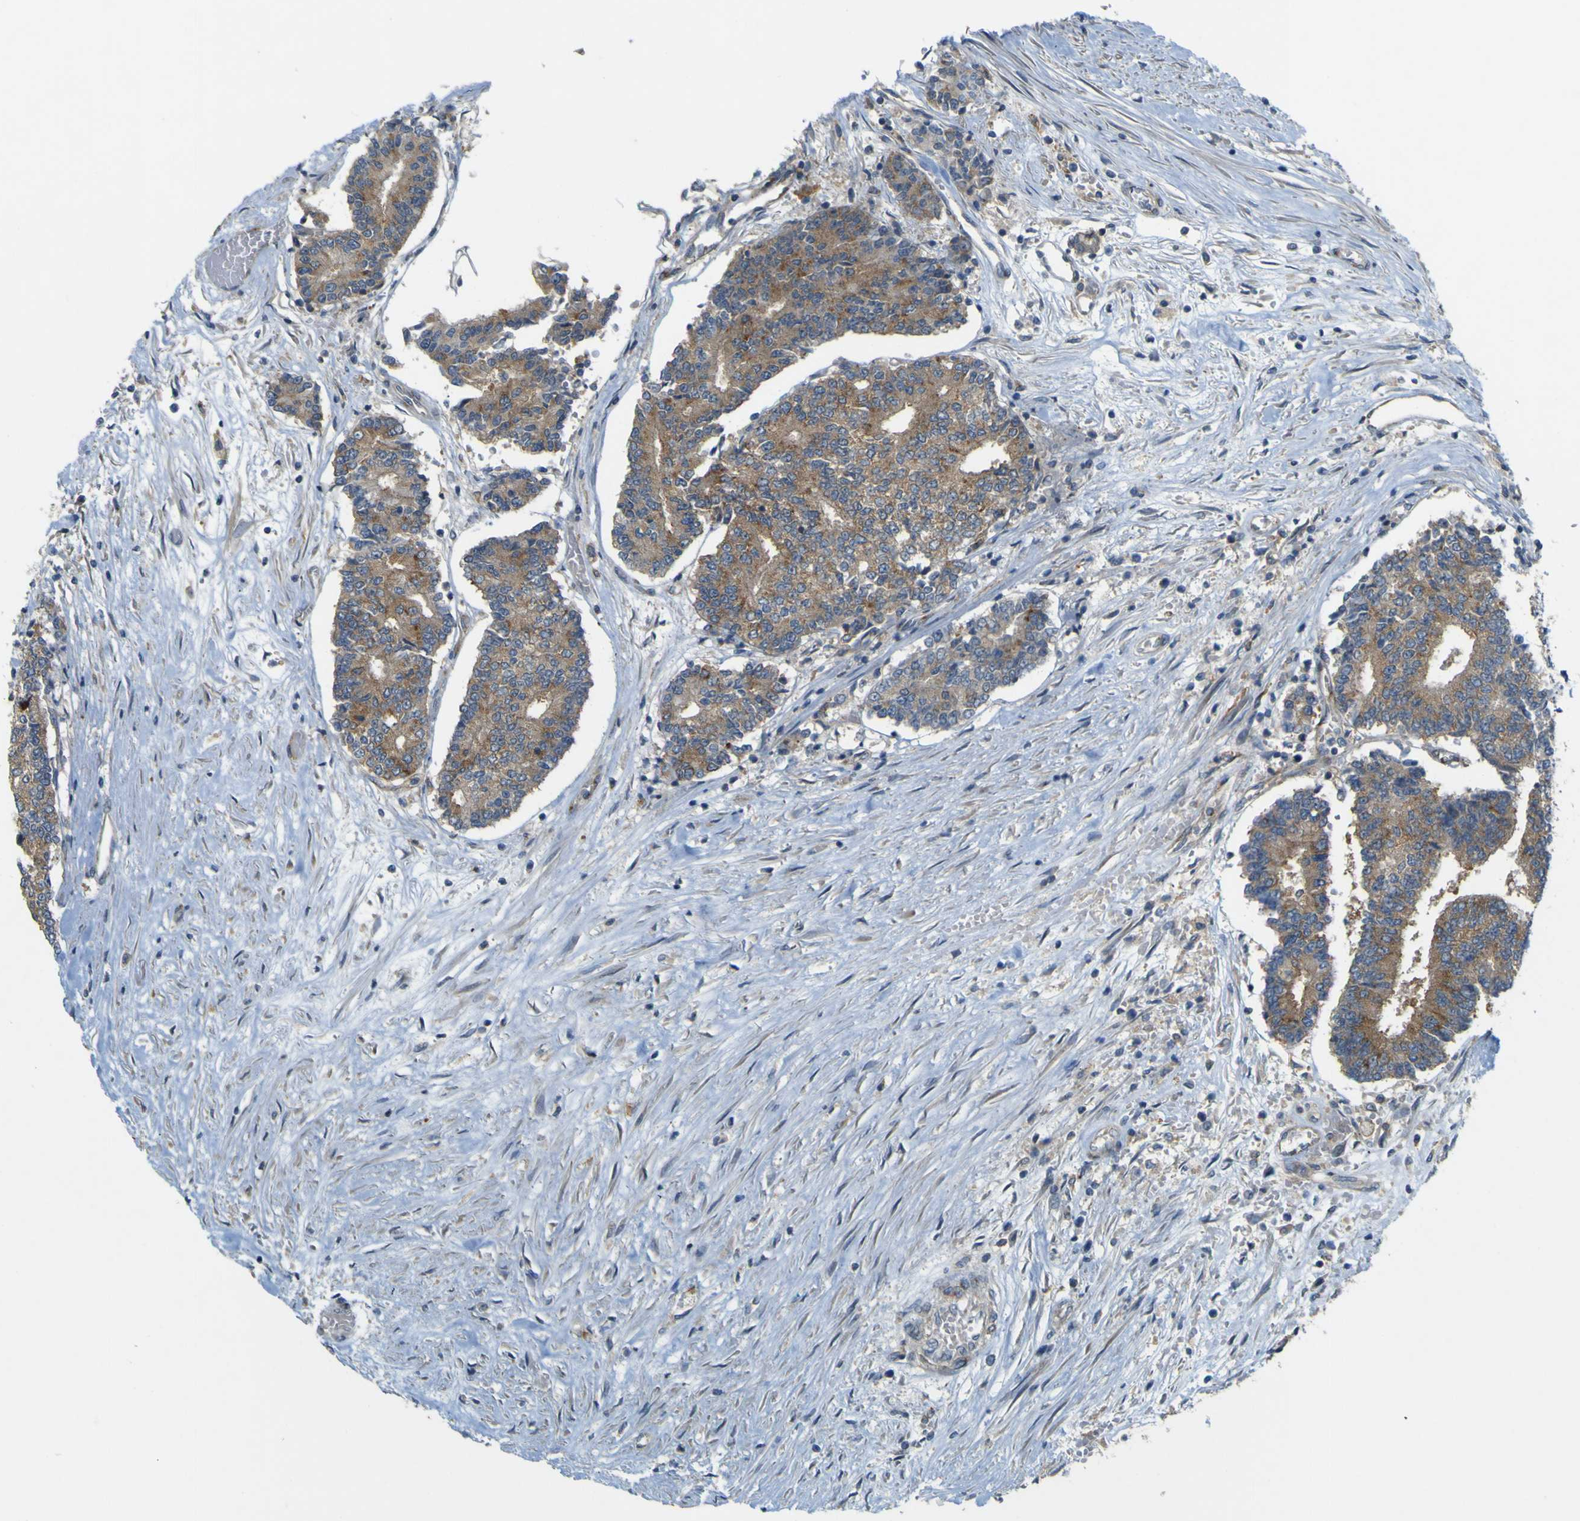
{"staining": {"intensity": "moderate", "quantity": "25%-75%", "location": "cytoplasmic/membranous"}, "tissue": "prostate cancer", "cell_type": "Tumor cells", "image_type": "cancer", "snomed": [{"axis": "morphology", "description": "Normal tissue, NOS"}, {"axis": "morphology", "description": "Adenocarcinoma, High grade"}, {"axis": "topography", "description": "Prostate"}, {"axis": "topography", "description": "Seminal veicle"}], "caption": "An image of human prostate cancer (high-grade adenocarcinoma) stained for a protein shows moderate cytoplasmic/membranous brown staining in tumor cells.", "gene": "IGF2R", "patient": {"sex": "male", "age": 55}}